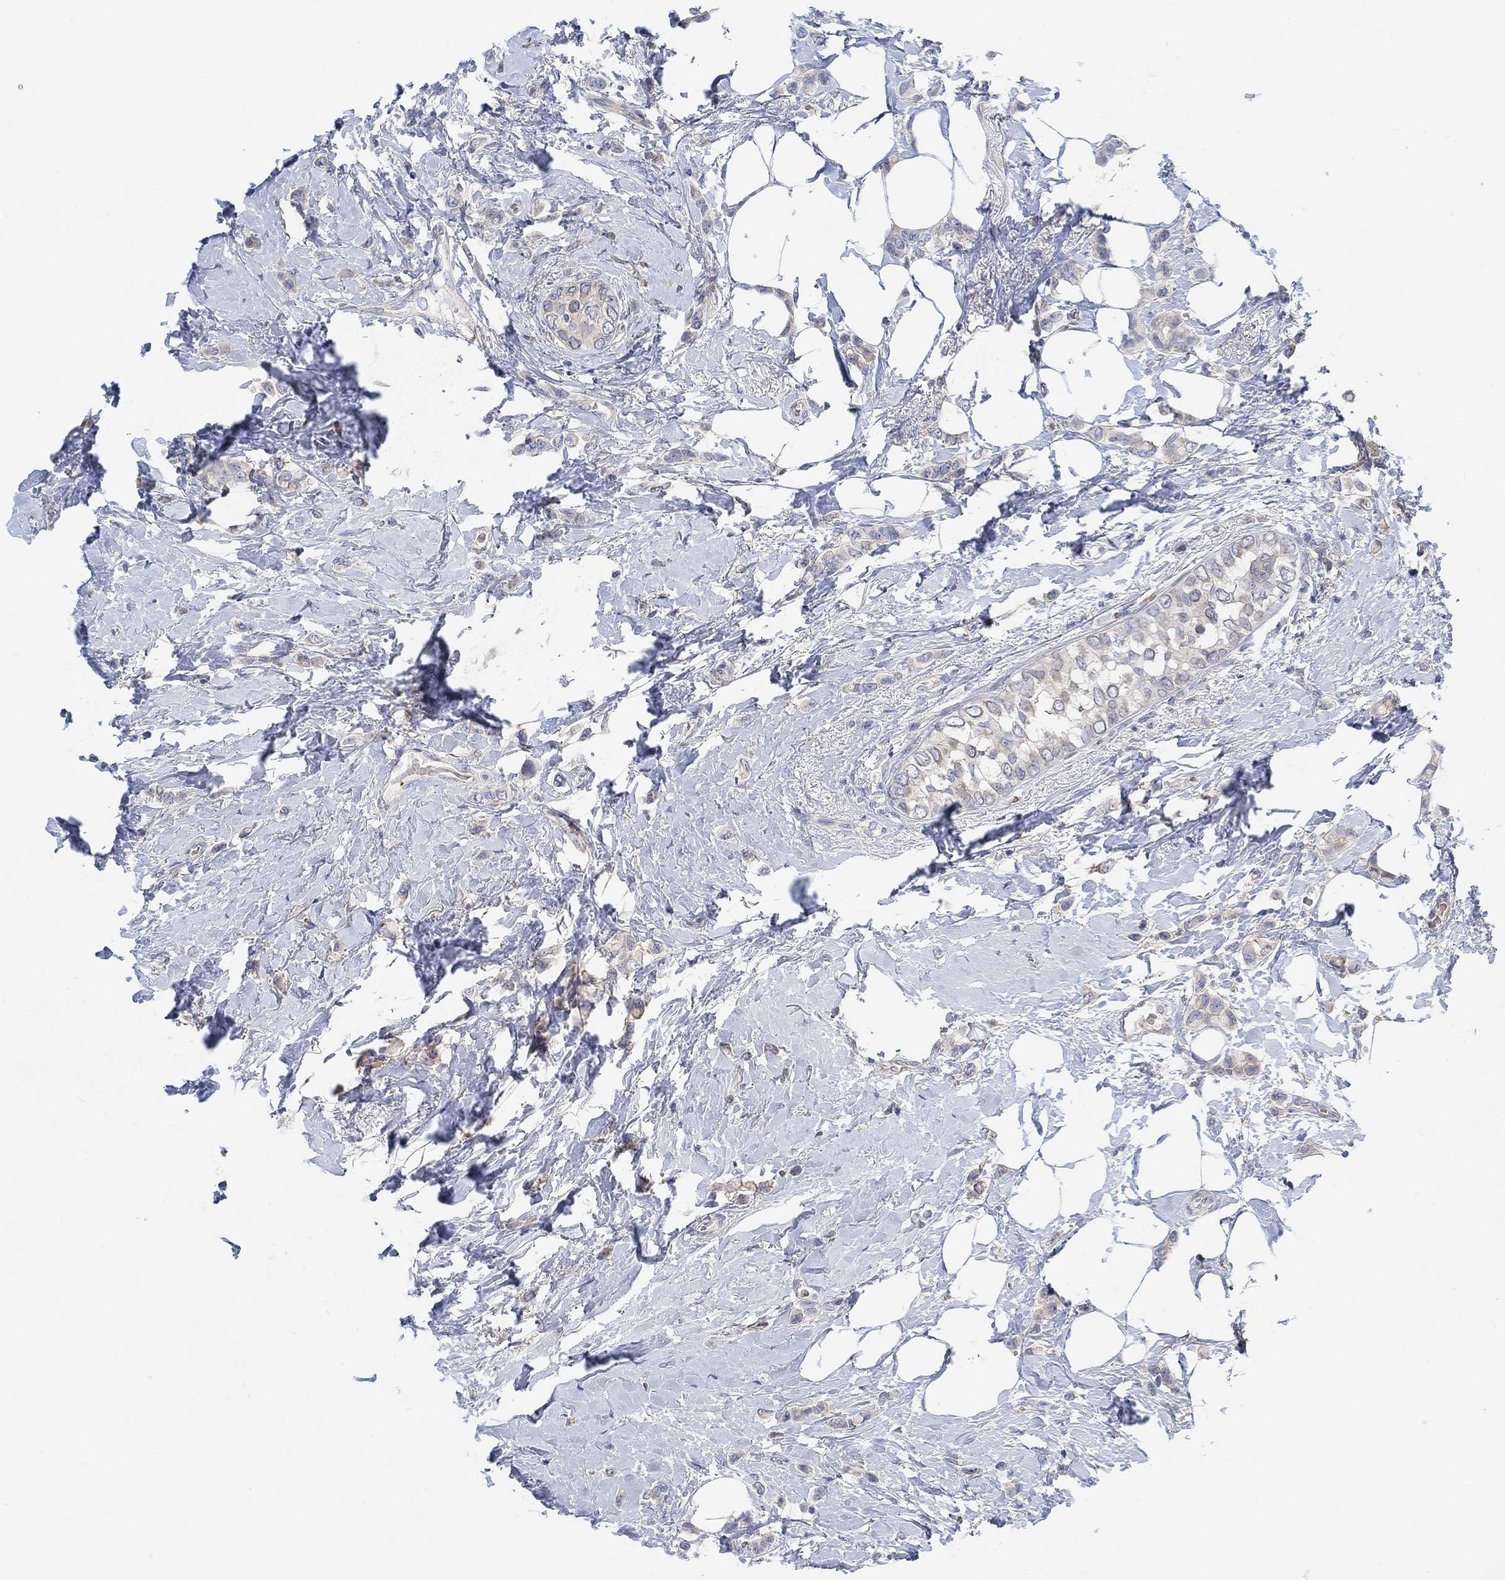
{"staining": {"intensity": "weak", "quantity": "<25%", "location": "cytoplasmic/membranous"}, "tissue": "breast cancer", "cell_type": "Tumor cells", "image_type": "cancer", "snomed": [{"axis": "morphology", "description": "Lobular carcinoma"}, {"axis": "topography", "description": "Breast"}], "caption": "This micrograph is of breast cancer stained with IHC to label a protein in brown with the nuclei are counter-stained blue. There is no expression in tumor cells.", "gene": "PMFBP1", "patient": {"sex": "female", "age": 66}}